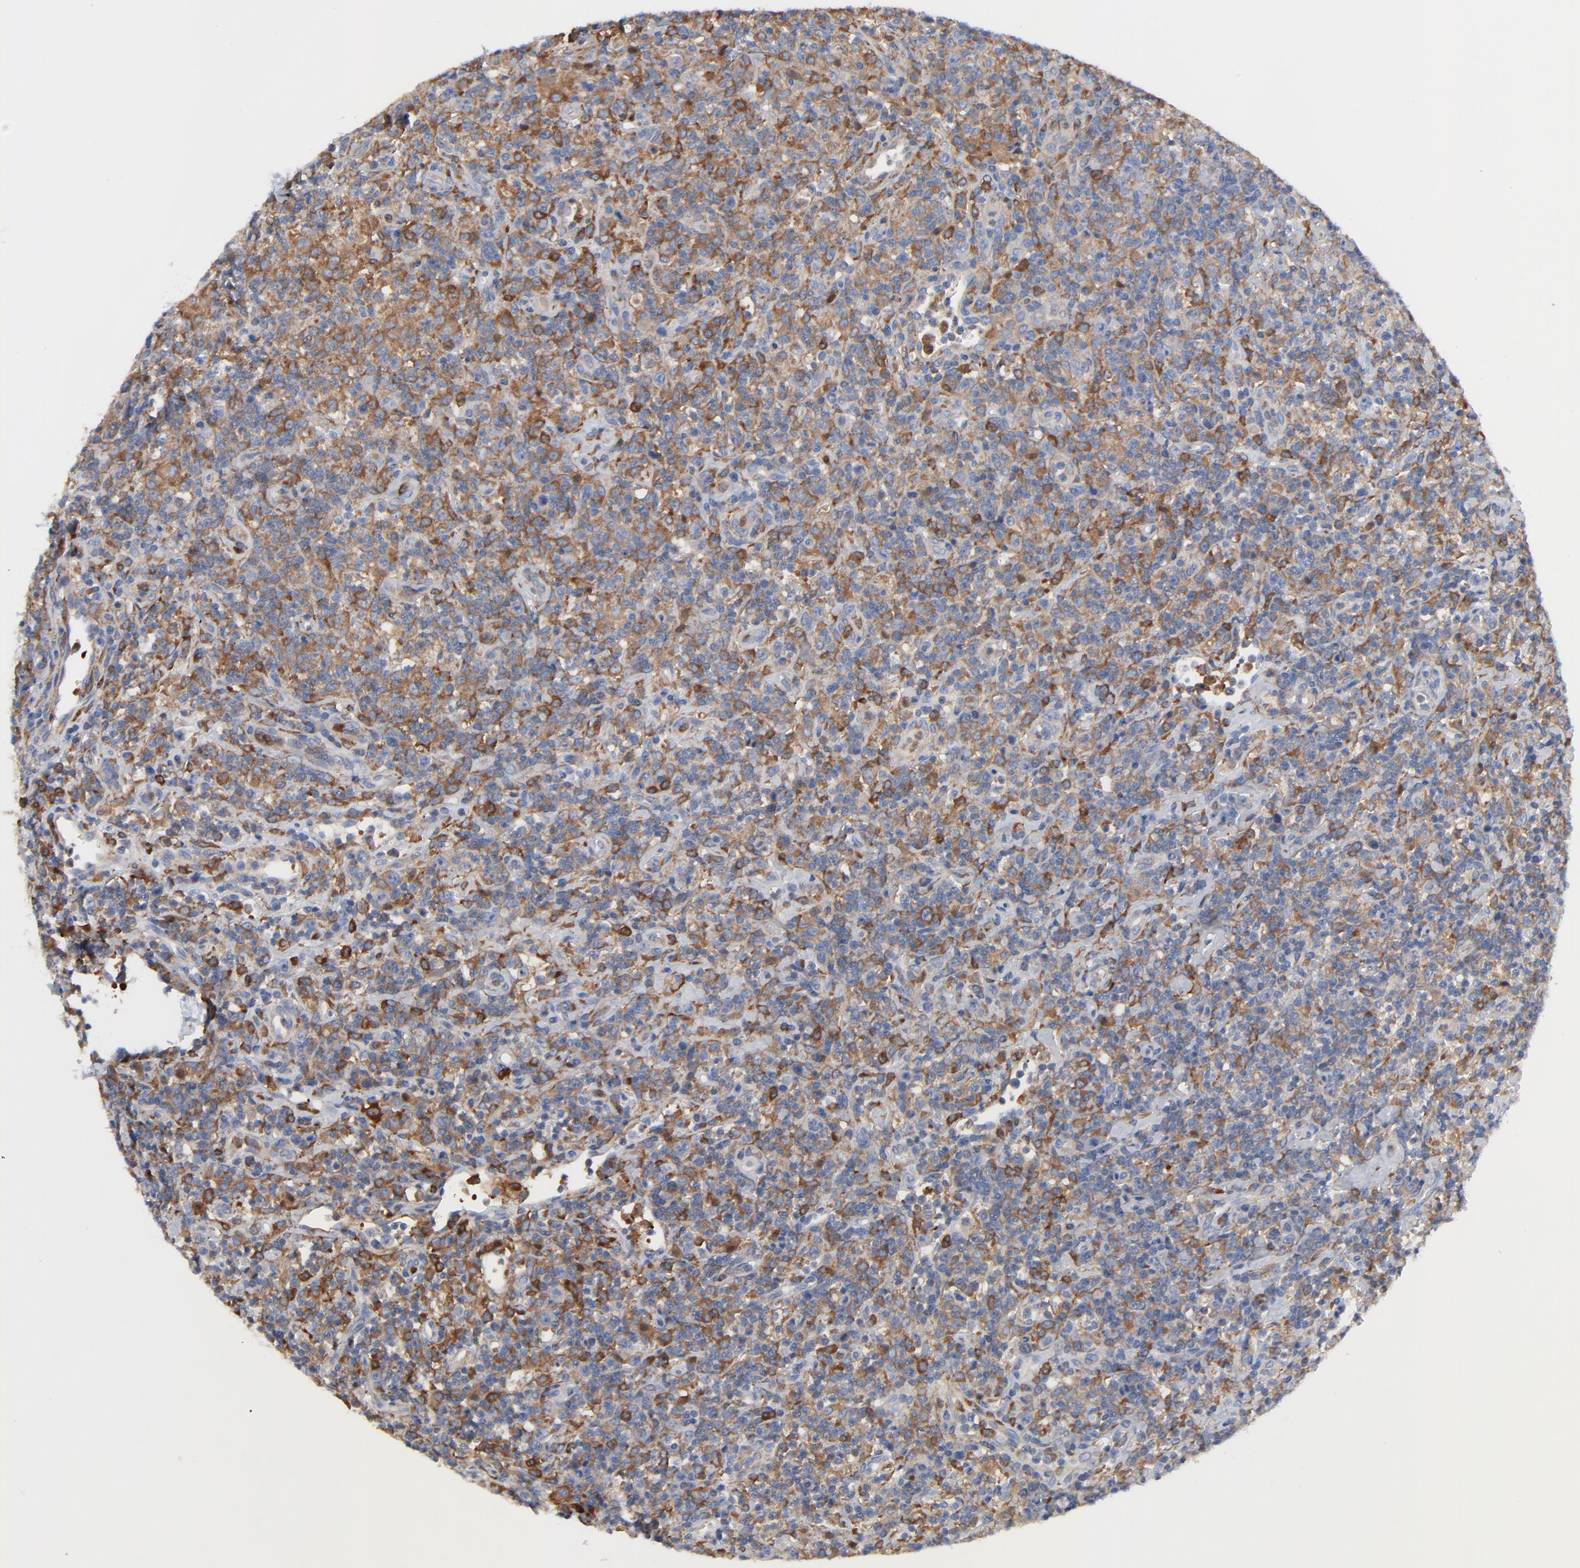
{"staining": {"intensity": "moderate", "quantity": "25%-75%", "location": "cytoplasmic/membranous"}, "tissue": "lymphoma", "cell_type": "Tumor cells", "image_type": "cancer", "snomed": [{"axis": "morphology", "description": "Hodgkin's disease, NOS"}, {"axis": "topography", "description": "Lymph node"}], "caption": "Lymphoma was stained to show a protein in brown. There is medium levels of moderate cytoplasmic/membranous staining in approximately 25%-75% of tumor cells. (DAB IHC with brightfield microscopy, high magnification).", "gene": "STAT2", "patient": {"sex": "male", "age": 65}}